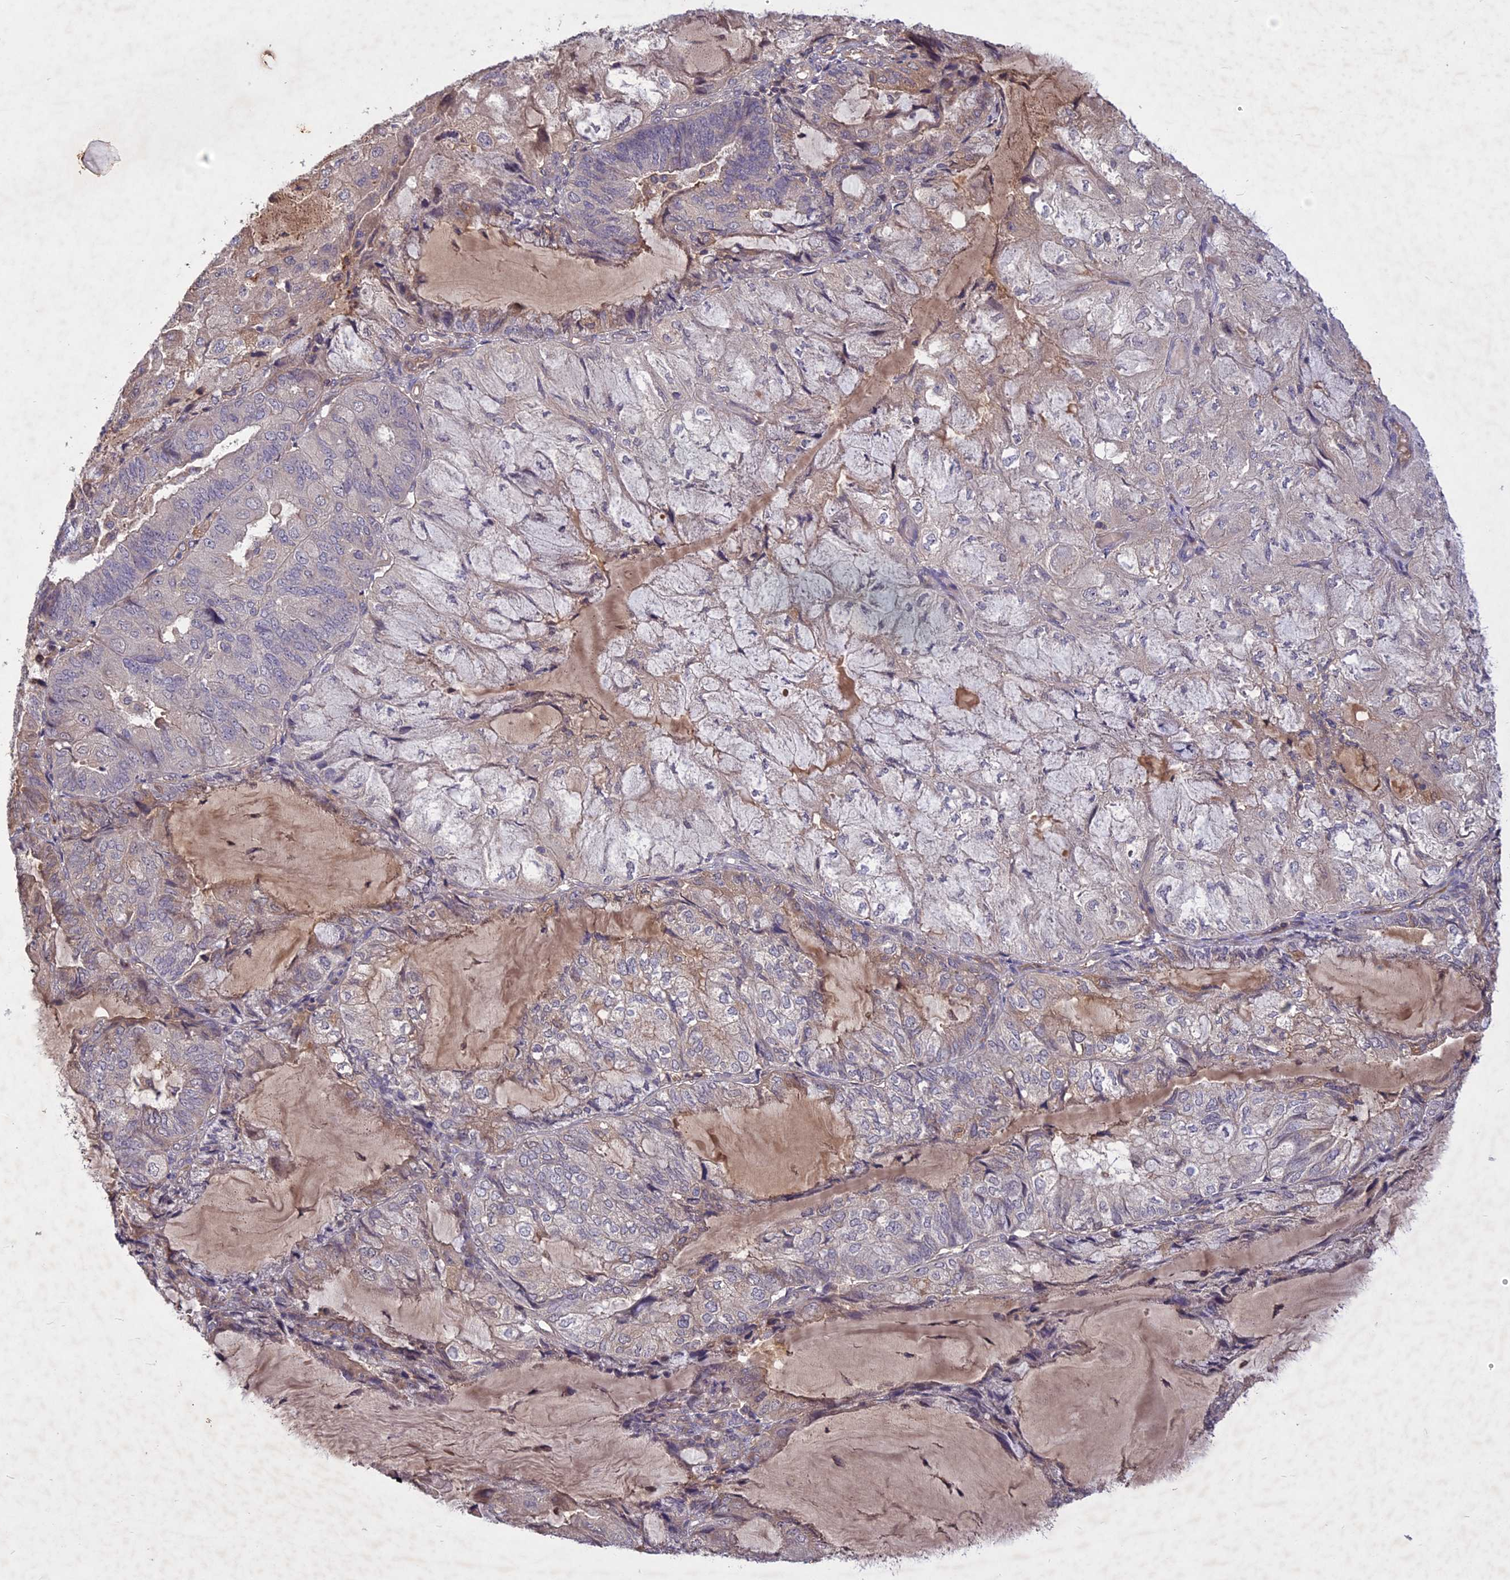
{"staining": {"intensity": "weak", "quantity": "<25%", "location": "cytoplasmic/membranous"}, "tissue": "endometrial cancer", "cell_type": "Tumor cells", "image_type": "cancer", "snomed": [{"axis": "morphology", "description": "Adenocarcinoma, NOS"}, {"axis": "topography", "description": "Endometrium"}], "caption": "Photomicrograph shows no significant protein positivity in tumor cells of endometrial cancer (adenocarcinoma).", "gene": "ADO", "patient": {"sex": "female", "age": 81}}